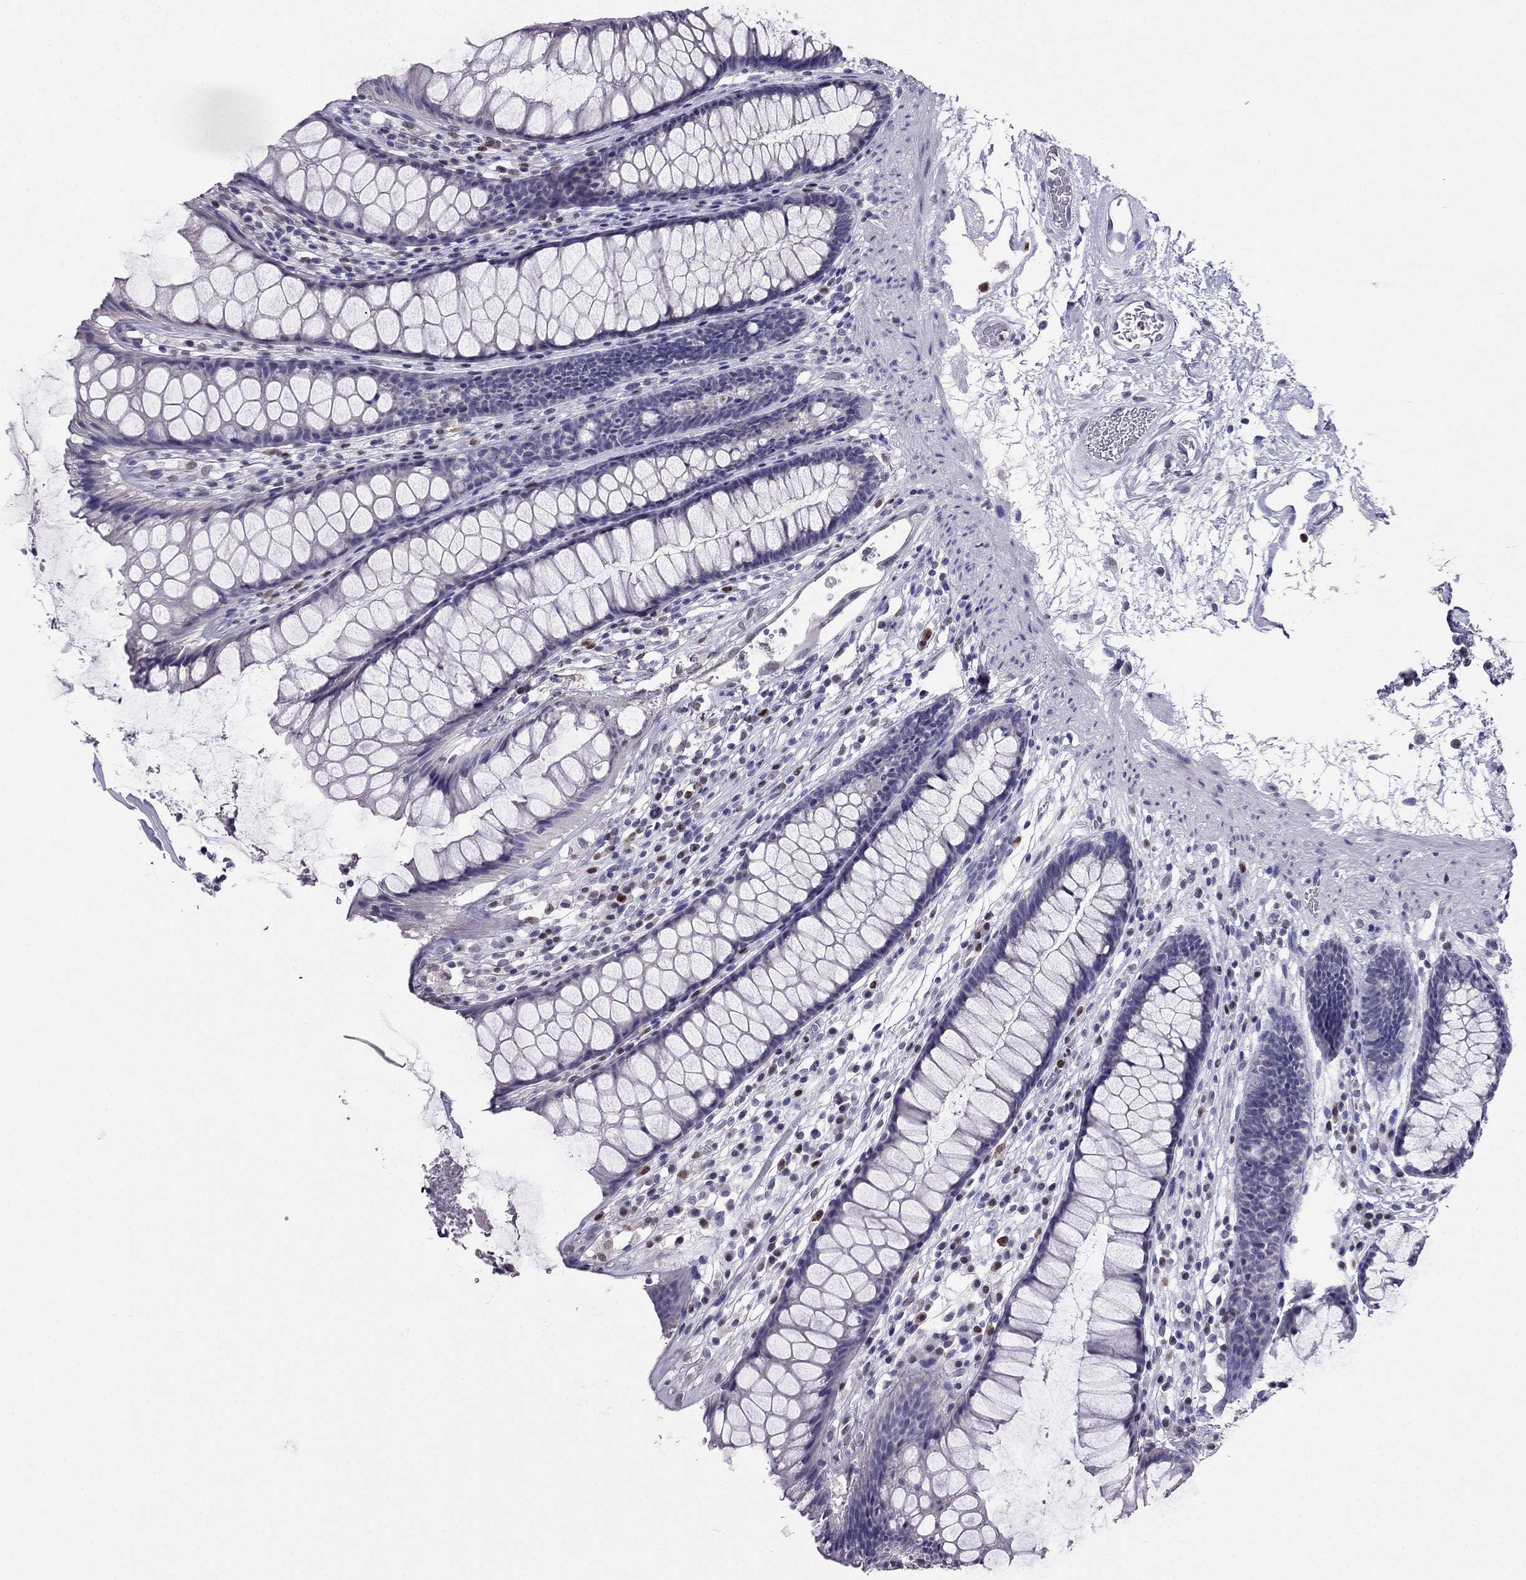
{"staining": {"intensity": "negative", "quantity": "none", "location": "none"}, "tissue": "rectum", "cell_type": "Glandular cells", "image_type": "normal", "snomed": [{"axis": "morphology", "description": "Normal tissue, NOS"}, {"axis": "topography", "description": "Rectum"}], "caption": "The photomicrograph exhibits no significant positivity in glandular cells of rectum.", "gene": "ARID3A", "patient": {"sex": "male", "age": 72}}